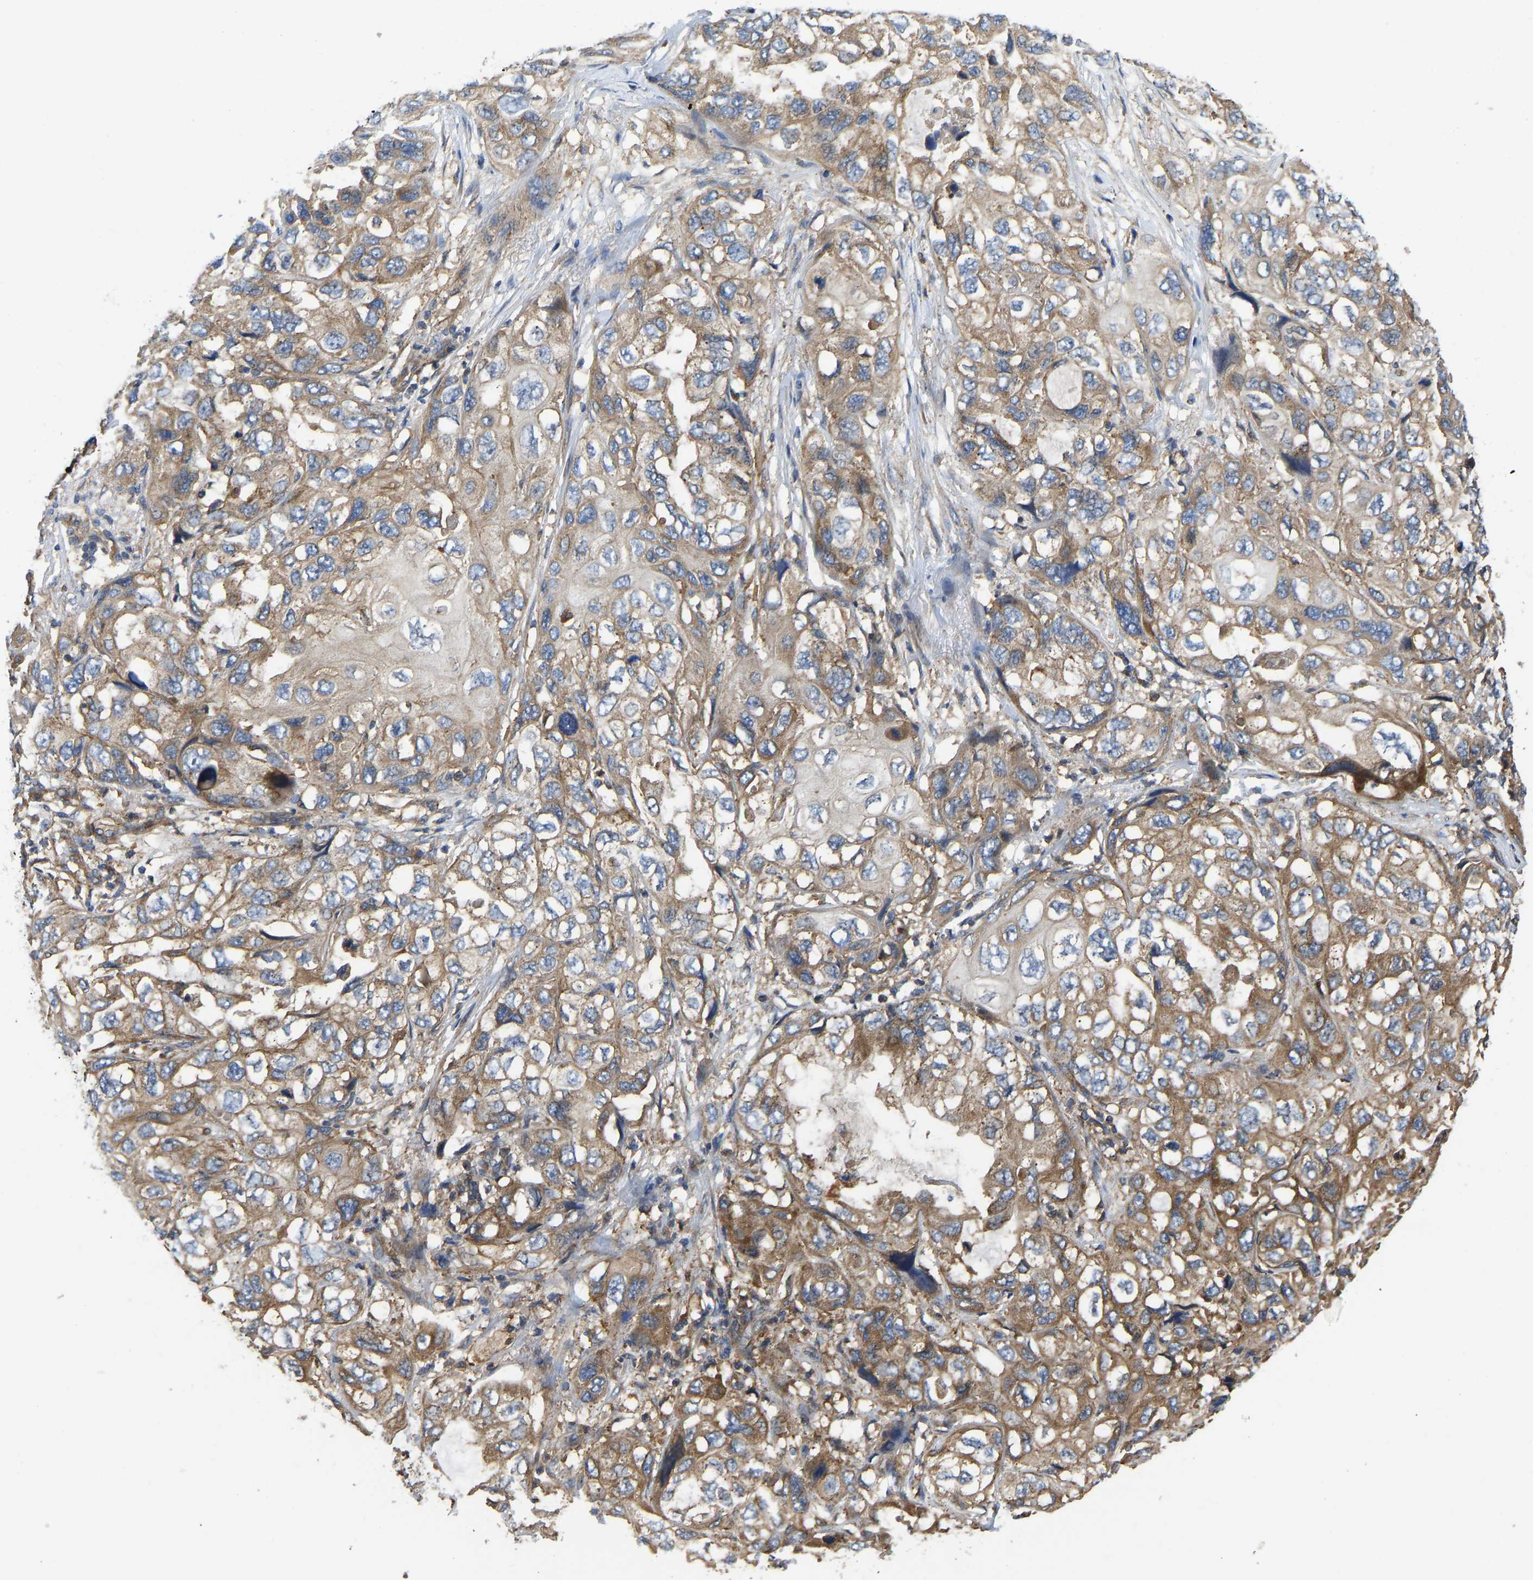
{"staining": {"intensity": "moderate", "quantity": ">75%", "location": "cytoplasmic/membranous"}, "tissue": "lung cancer", "cell_type": "Tumor cells", "image_type": "cancer", "snomed": [{"axis": "morphology", "description": "Squamous cell carcinoma, NOS"}, {"axis": "topography", "description": "Lung"}], "caption": "A brown stain labels moderate cytoplasmic/membranous expression of a protein in squamous cell carcinoma (lung) tumor cells. (brown staining indicates protein expression, while blue staining denotes nuclei).", "gene": "FLNB", "patient": {"sex": "female", "age": 73}}